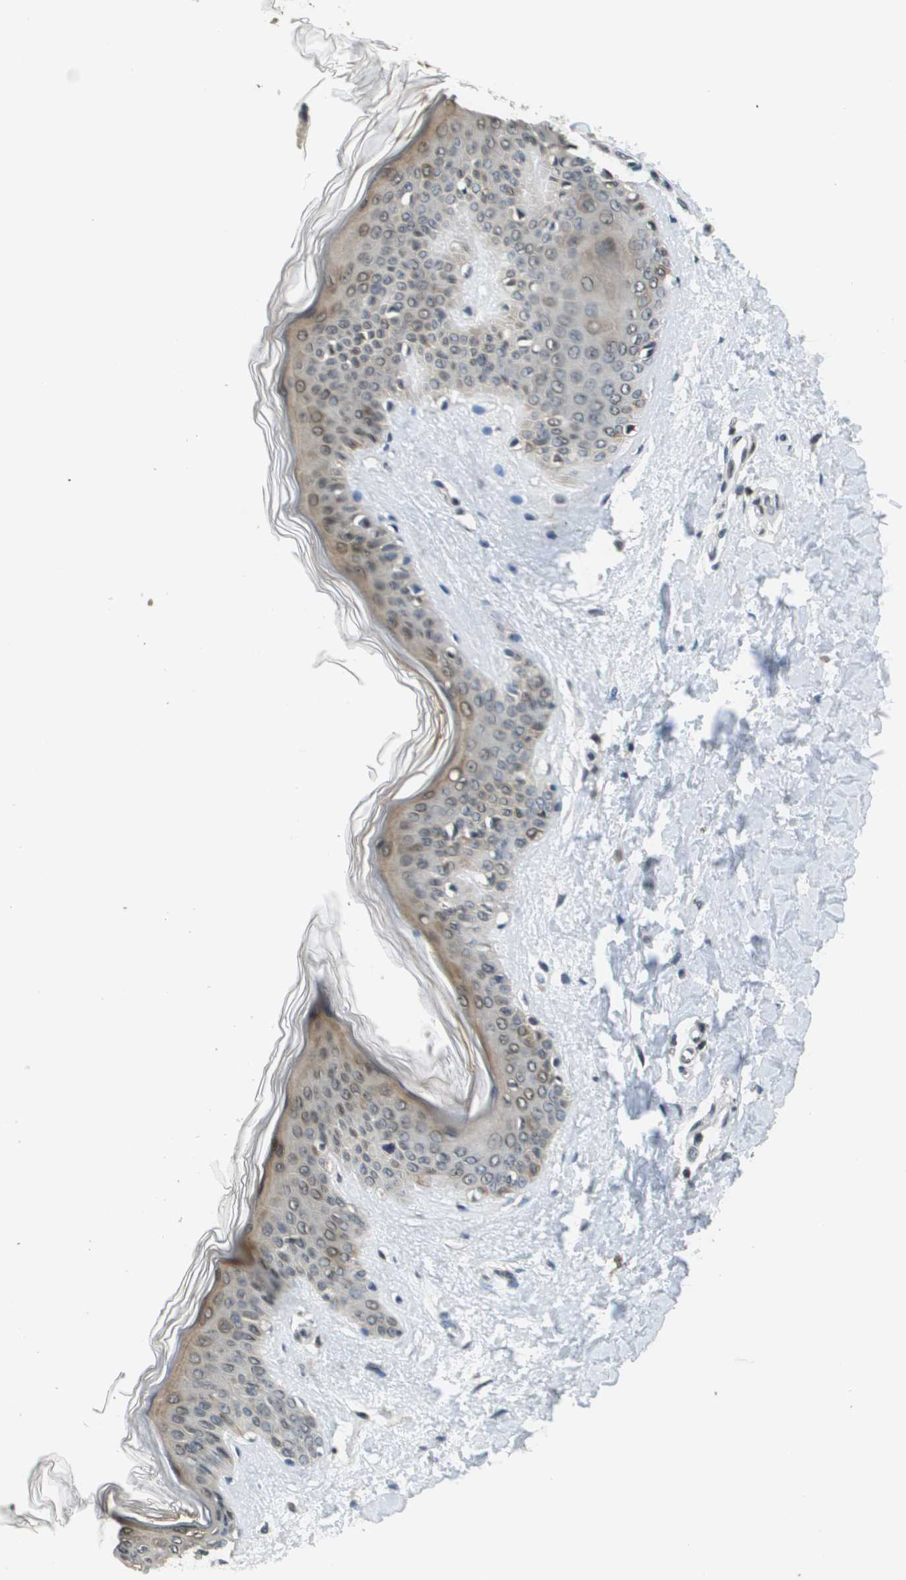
{"staining": {"intensity": "weak", "quantity": "25%-75%", "location": "cytoplasmic/membranous,nuclear"}, "tissue": "skin", "cell_type": "Fibroblasts", "image_type": "normal", "snomed": [{"axis": "morphology", "description": "Normal tissue, NOS"}, {"axis": "topography", "description": "Skin"}], "caption": "Human skin stained with a brown dye shows weak cytoplasmic/membranous,nuclear positive positivity in about 25%-75% of fibroblasts.", "gene": "FANCC", "patient": {"sex": "female", "age": 41}}